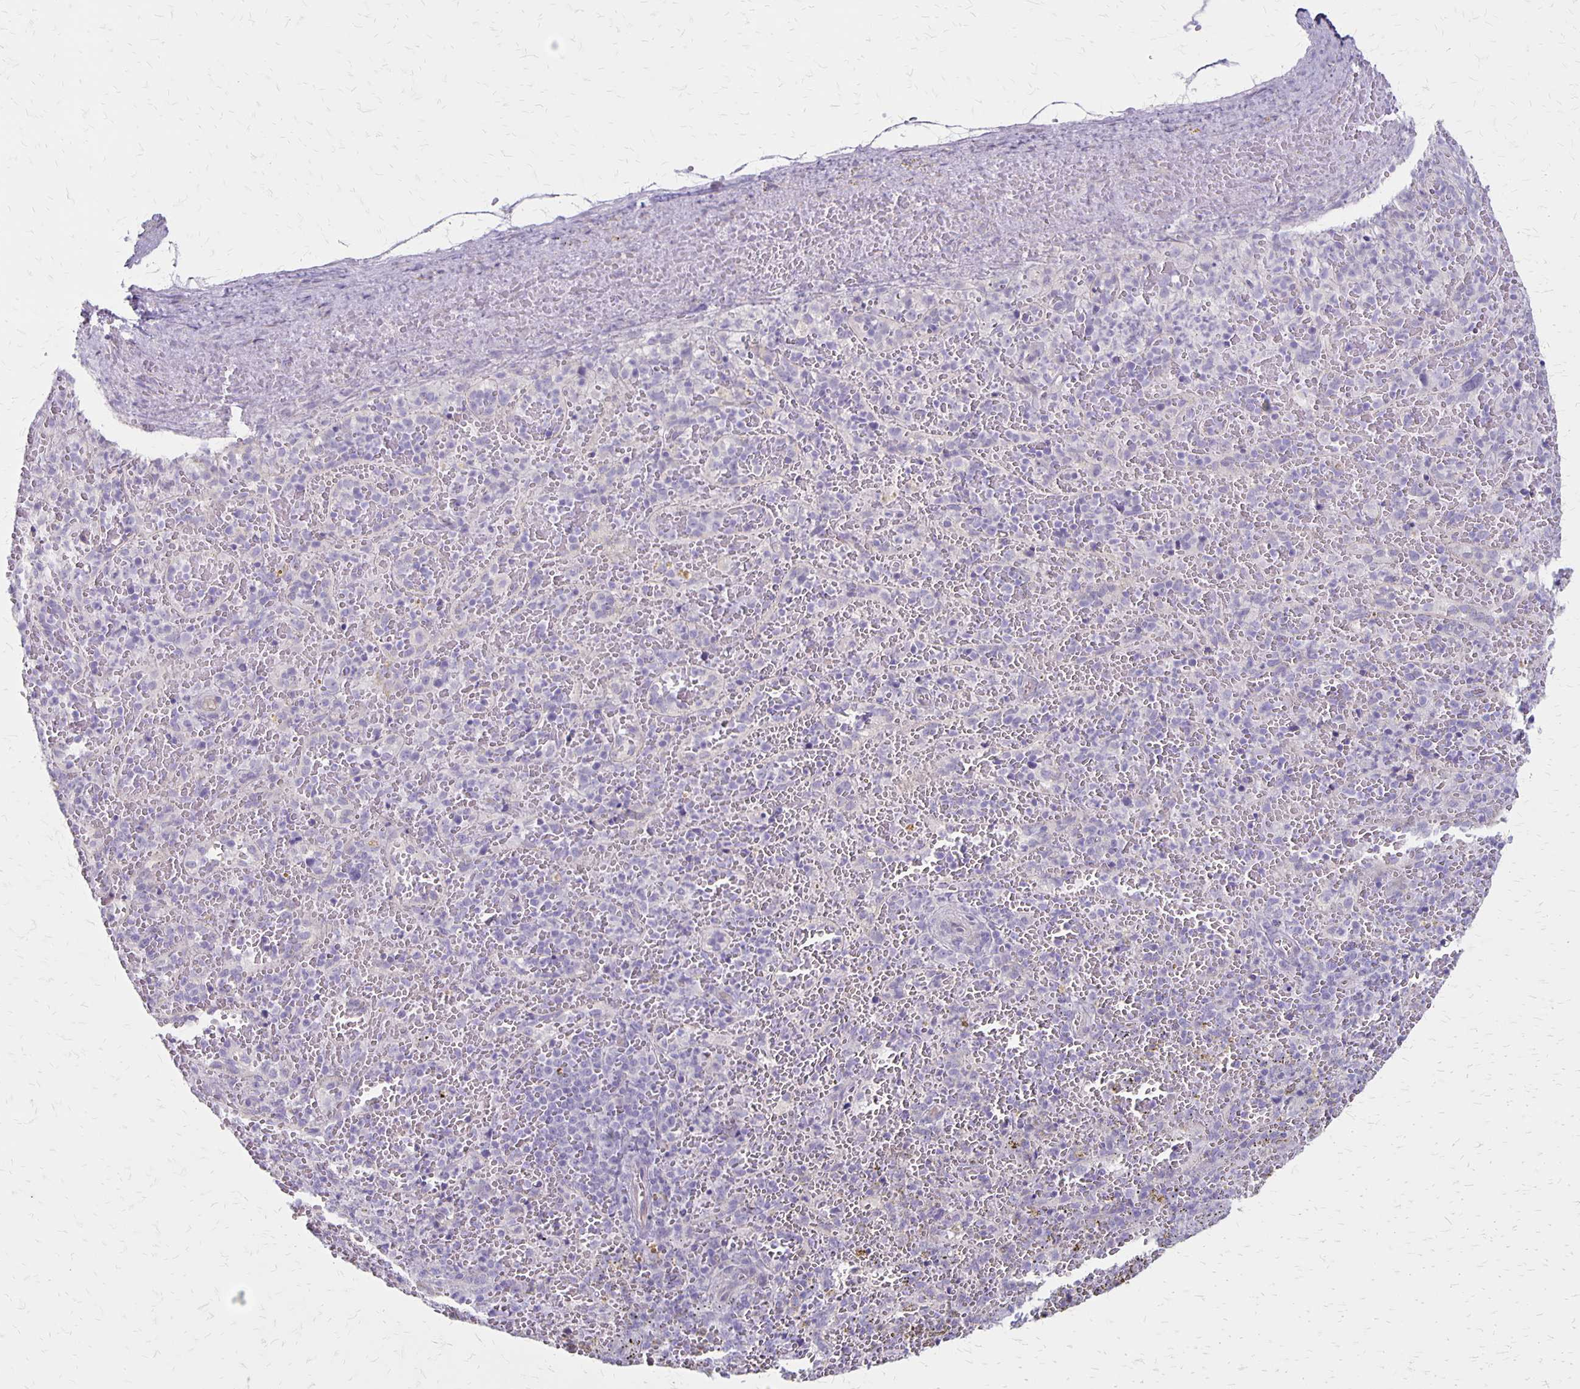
{"staining": {"intensity": "negative", "quantity": "none", "location": "none"}, "tissue": "spleen", "cell_type": "Cells in red pulp", "image_type": "normal", "snomed": [{"axis": "morphology", "description": "Normal tissue, NOS"}, {"axis": "topography", "description": "Spleen"}], "caption": "Protein analysis of unremarkable spleen displays no significant staining in cells in red pulp.", "gene": "HOMER1", "patient": {"sex": "female", "age": 50}}